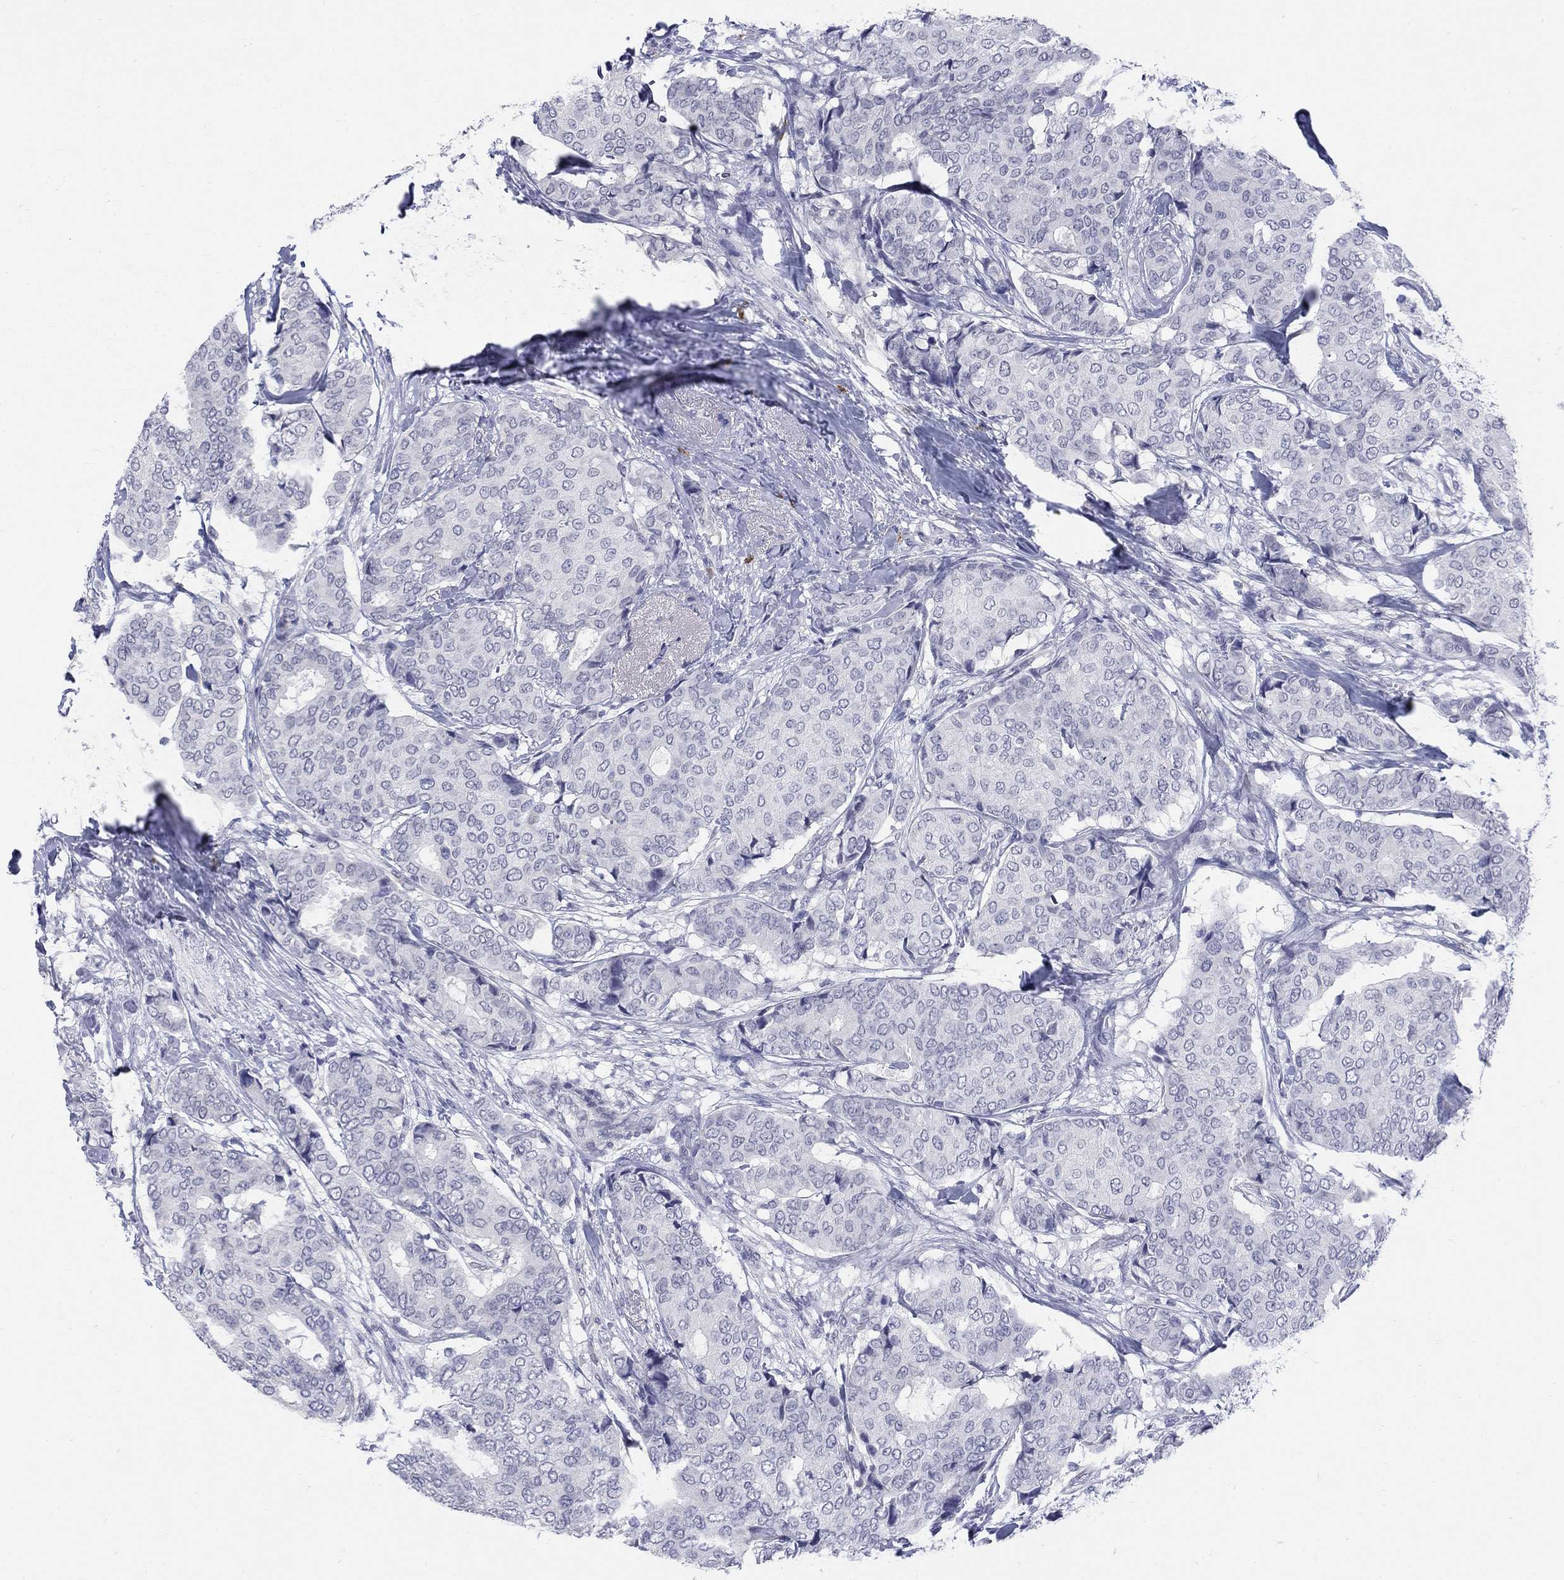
{"staining": {"intensity": "negative", "quantity": "none", "location": "none"}, "tissue": "breast cancer", "cell_type": "Tumor cells", "image_type": "cancer", "snomed": [{"axis": "morphology", "description": "Duct carcinoma"}, {"axis": "topography", "description": "Breast"}], "caption": "A micrograph of breast invasive ductal carcinoma stained for a protein displays no brown staining in tumor cells.", "gene": "ECEL1", "patient": {"sex": "female", "age": 75}}